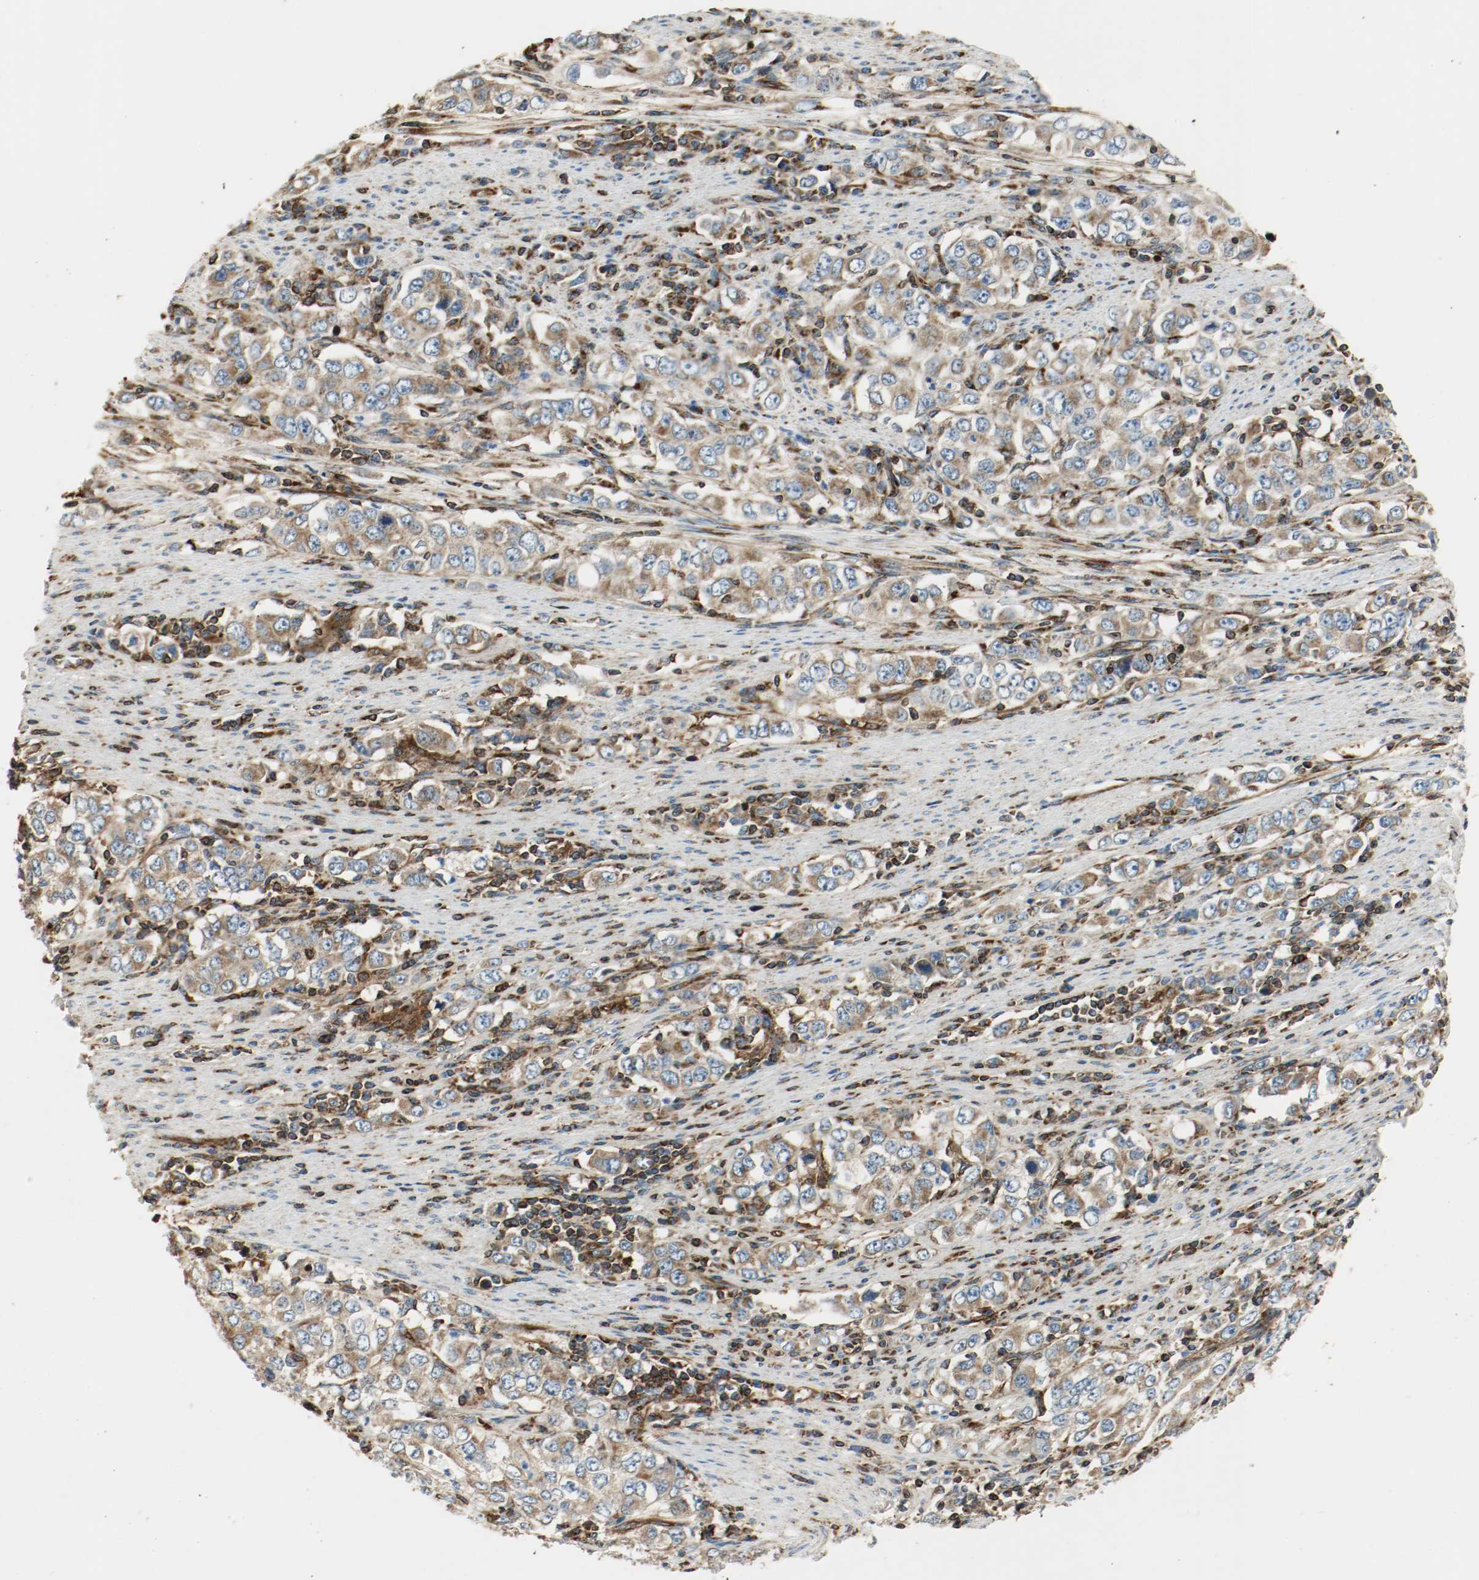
{"staining": {"intensity": "moderate", "quantity": ">75%", "location": "cytoplasmic/membranous"}, "tissue": "stomach cancer", "cell_type": "Tumor cells", "image_type": "cancer", "snomed": [{"axis": "morphology", "description": "Adenocarcinoma, NOS"}, {"axis": "topography", "description": "Stomach, lower"}], "caption": "Immunohistochemical staining of human stomach cancer reveals medium levels of moderate cytoplasmic/membranous positivity in about >75% of tumor cells.", "gene": "PLCG1", "patient": {"sex": "female", "age": 72}}